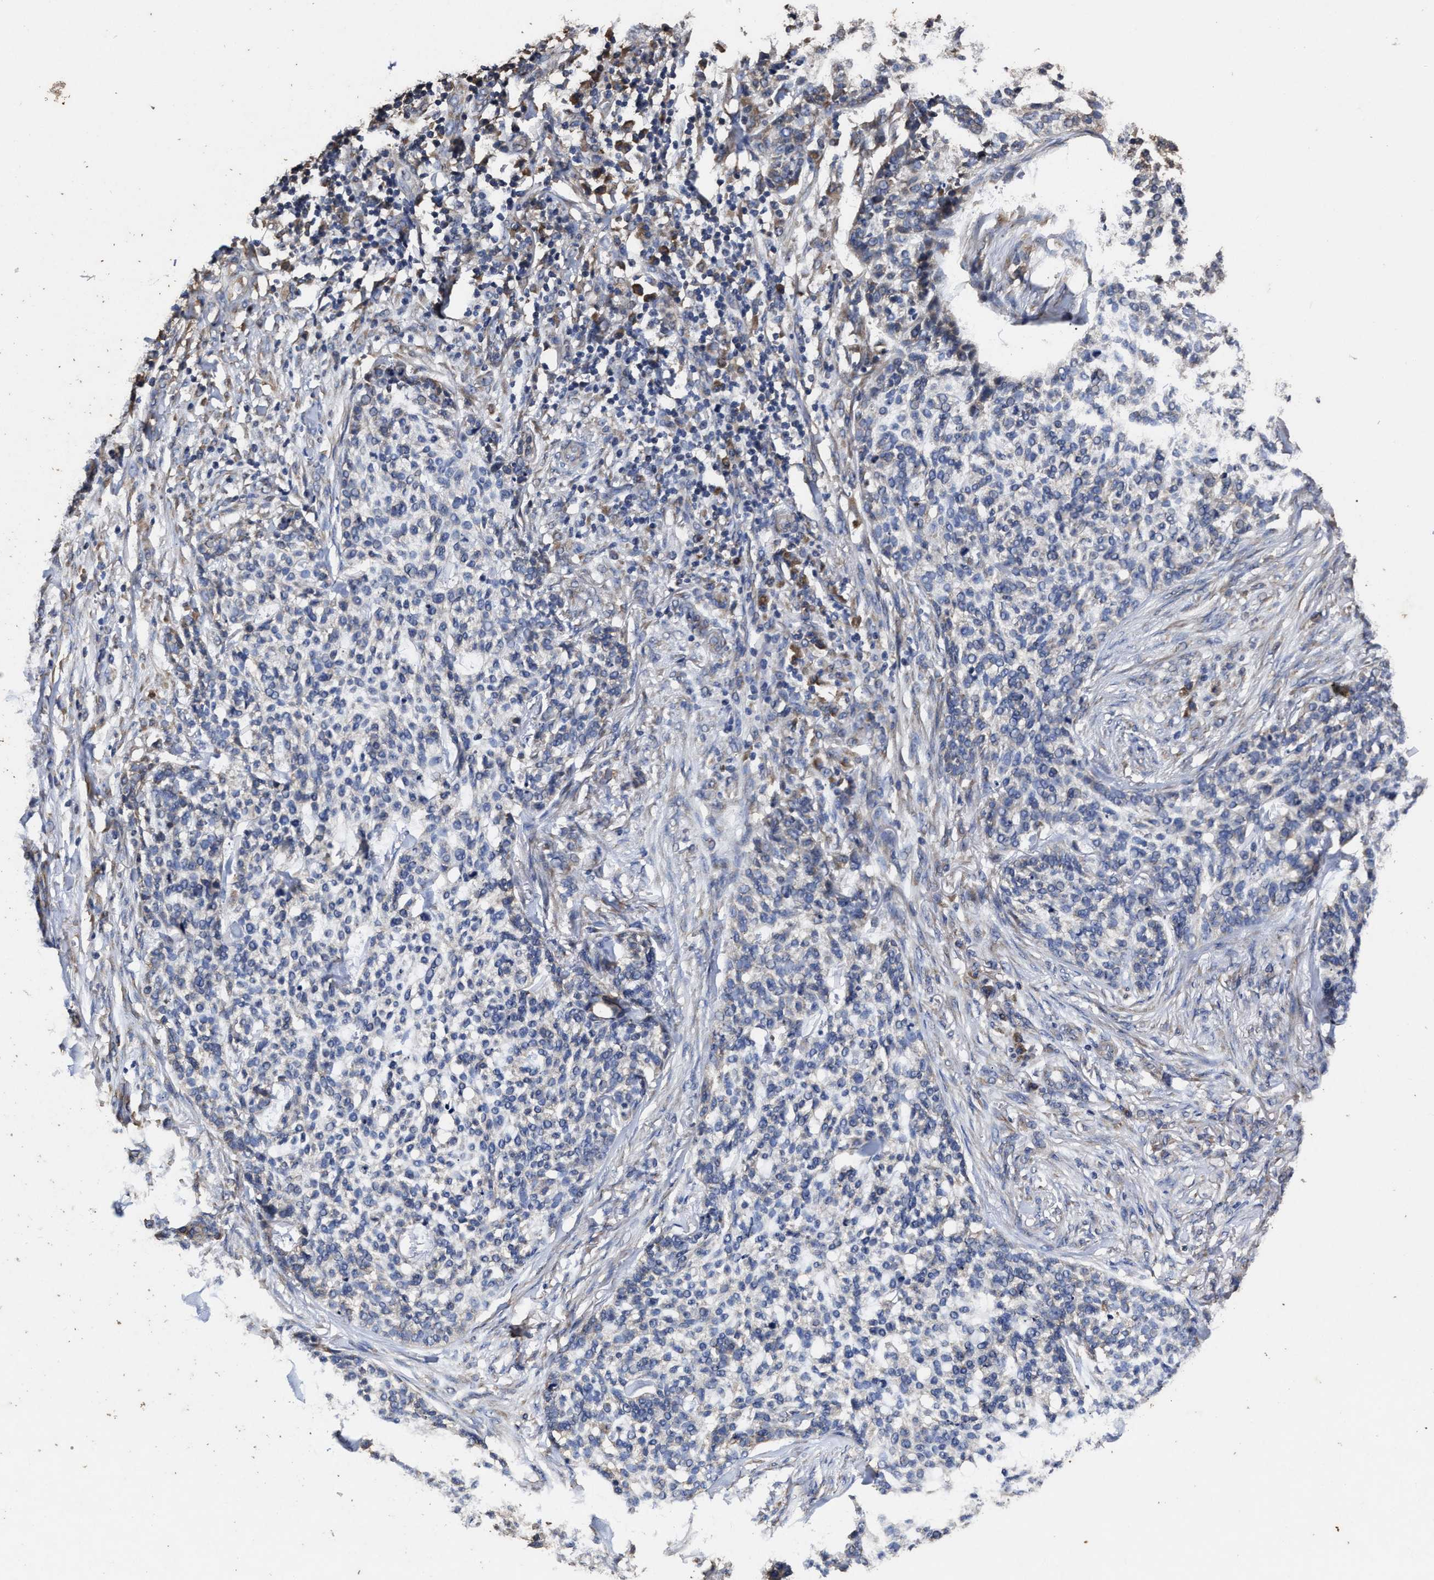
{"staining": {"intensity": "negative", "quantity": "none", "location": "none"}, "tissue": "skin cancer", "cell_type": "Tumor cells", "image_type": "cancer", "snomed": [{"axis": "morphology", "description": "Basal cell carcinoma"}, {"axis": "topography", "description": "Skin"}], "caption": "DAB (3,3'-diaminobenzidine) immunohistochemical staining of skin cancer (basal cell carcinoma) exhibits no significant expression in tumor cells.", "gene": "PPM1K", "patient": {"sex": "female", "age": 64}}